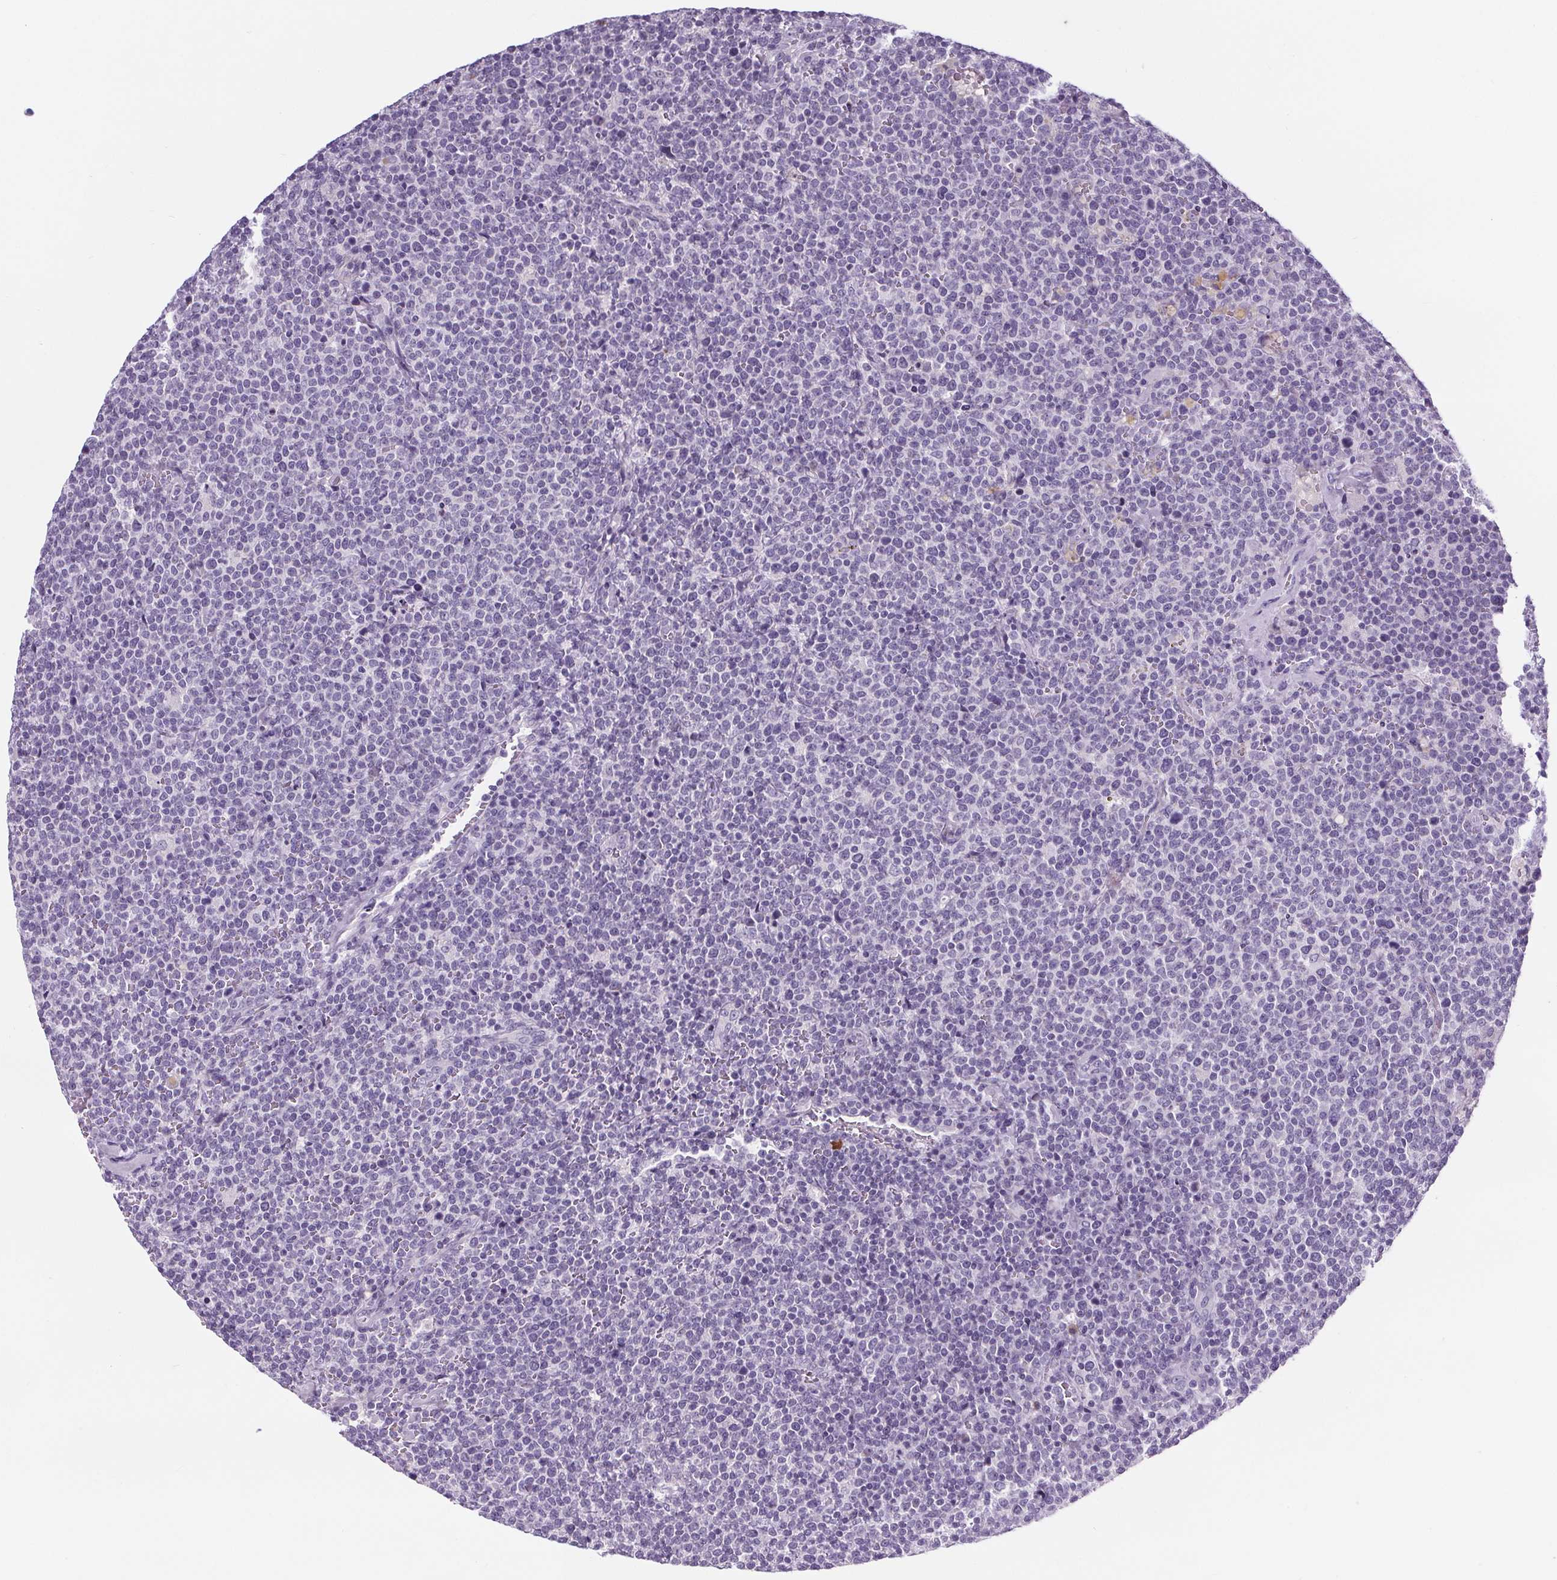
{"staining": {"intensity": "negative", "quantity": "none", "location": "none"}, "tissue": "lymphoma", "cell_type": "Tumor cells", "image_type": "cancer", "snomed": [{"axis": "morphology", "description": "Malignant lymphoma, non-Hodgkin's type, High grade"}, {"axis": "topography", "description": "Lymph node"}], "caption": "Tumor cells show no significant protein expression in lymphoma.", "gene": "ELAVL2", "patient": {"sex": "male", "age": 61}}